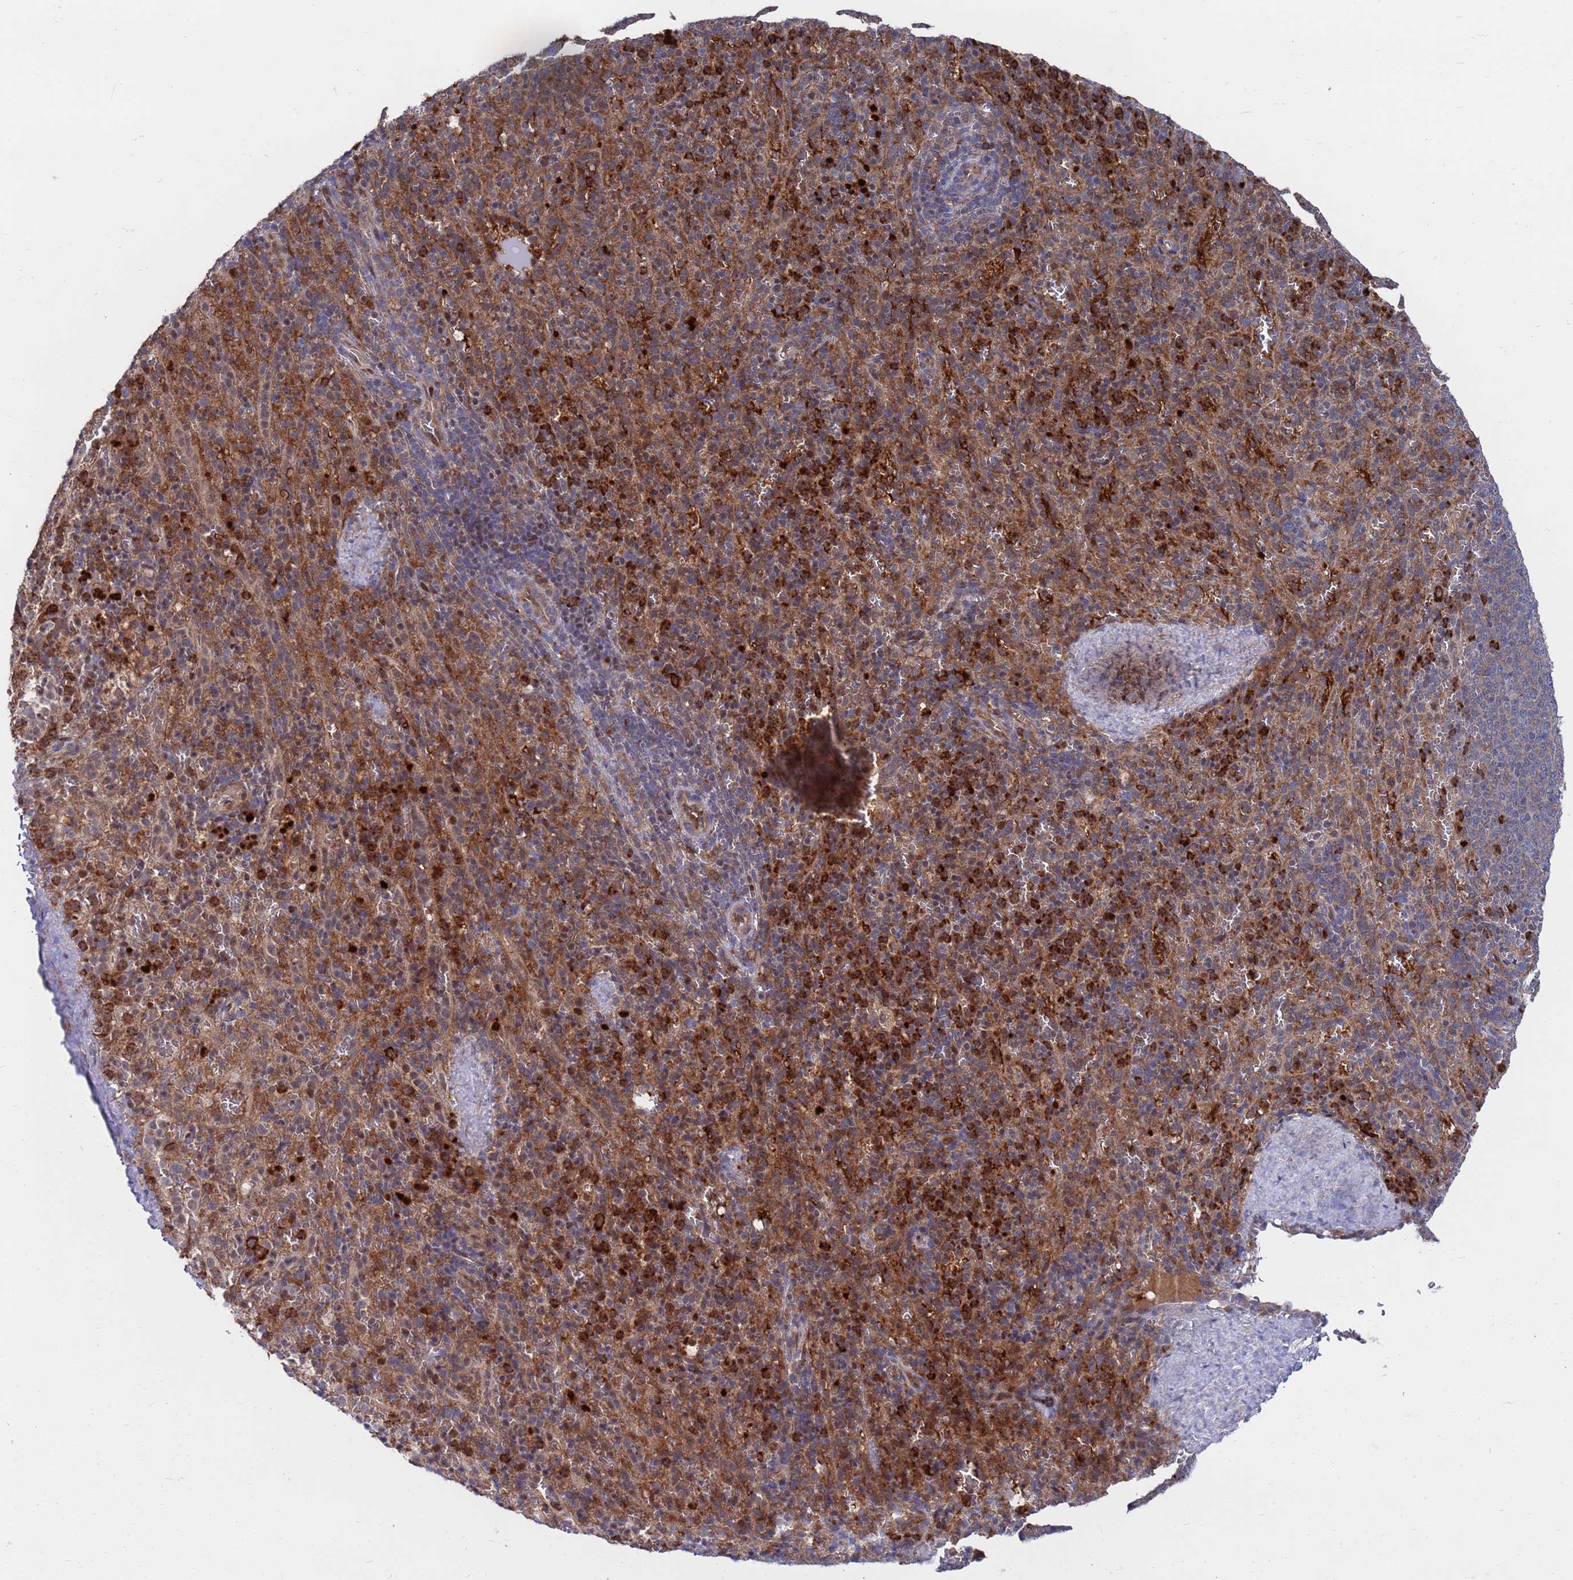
{"staining": {"intensity": "moderate", "quantity": "25%-75%", "location": "cytoplasmic/membranous"}, "tissue": "spleen", "cell_type": "Cells in red pulp", "image_type": "normal", "snomed": [{"axis": "morphology", "description": "Normal tissue, NOS"}, {"axis": "topography", "description": "Spleen"}], "caption": "Spleen stained with DAB (3,3'-diaminobenzidine) immunohistochemistry (IHC) reveals medium levels of moderate cytoplasmic/membranous staining in approximately 25%-75% of cells in red pulp. (brown staining indicates protein expression, while blue staining denotes nuclei).", "gene": "TMBIM6", "patient": {"sex": "female", "age": 21}}